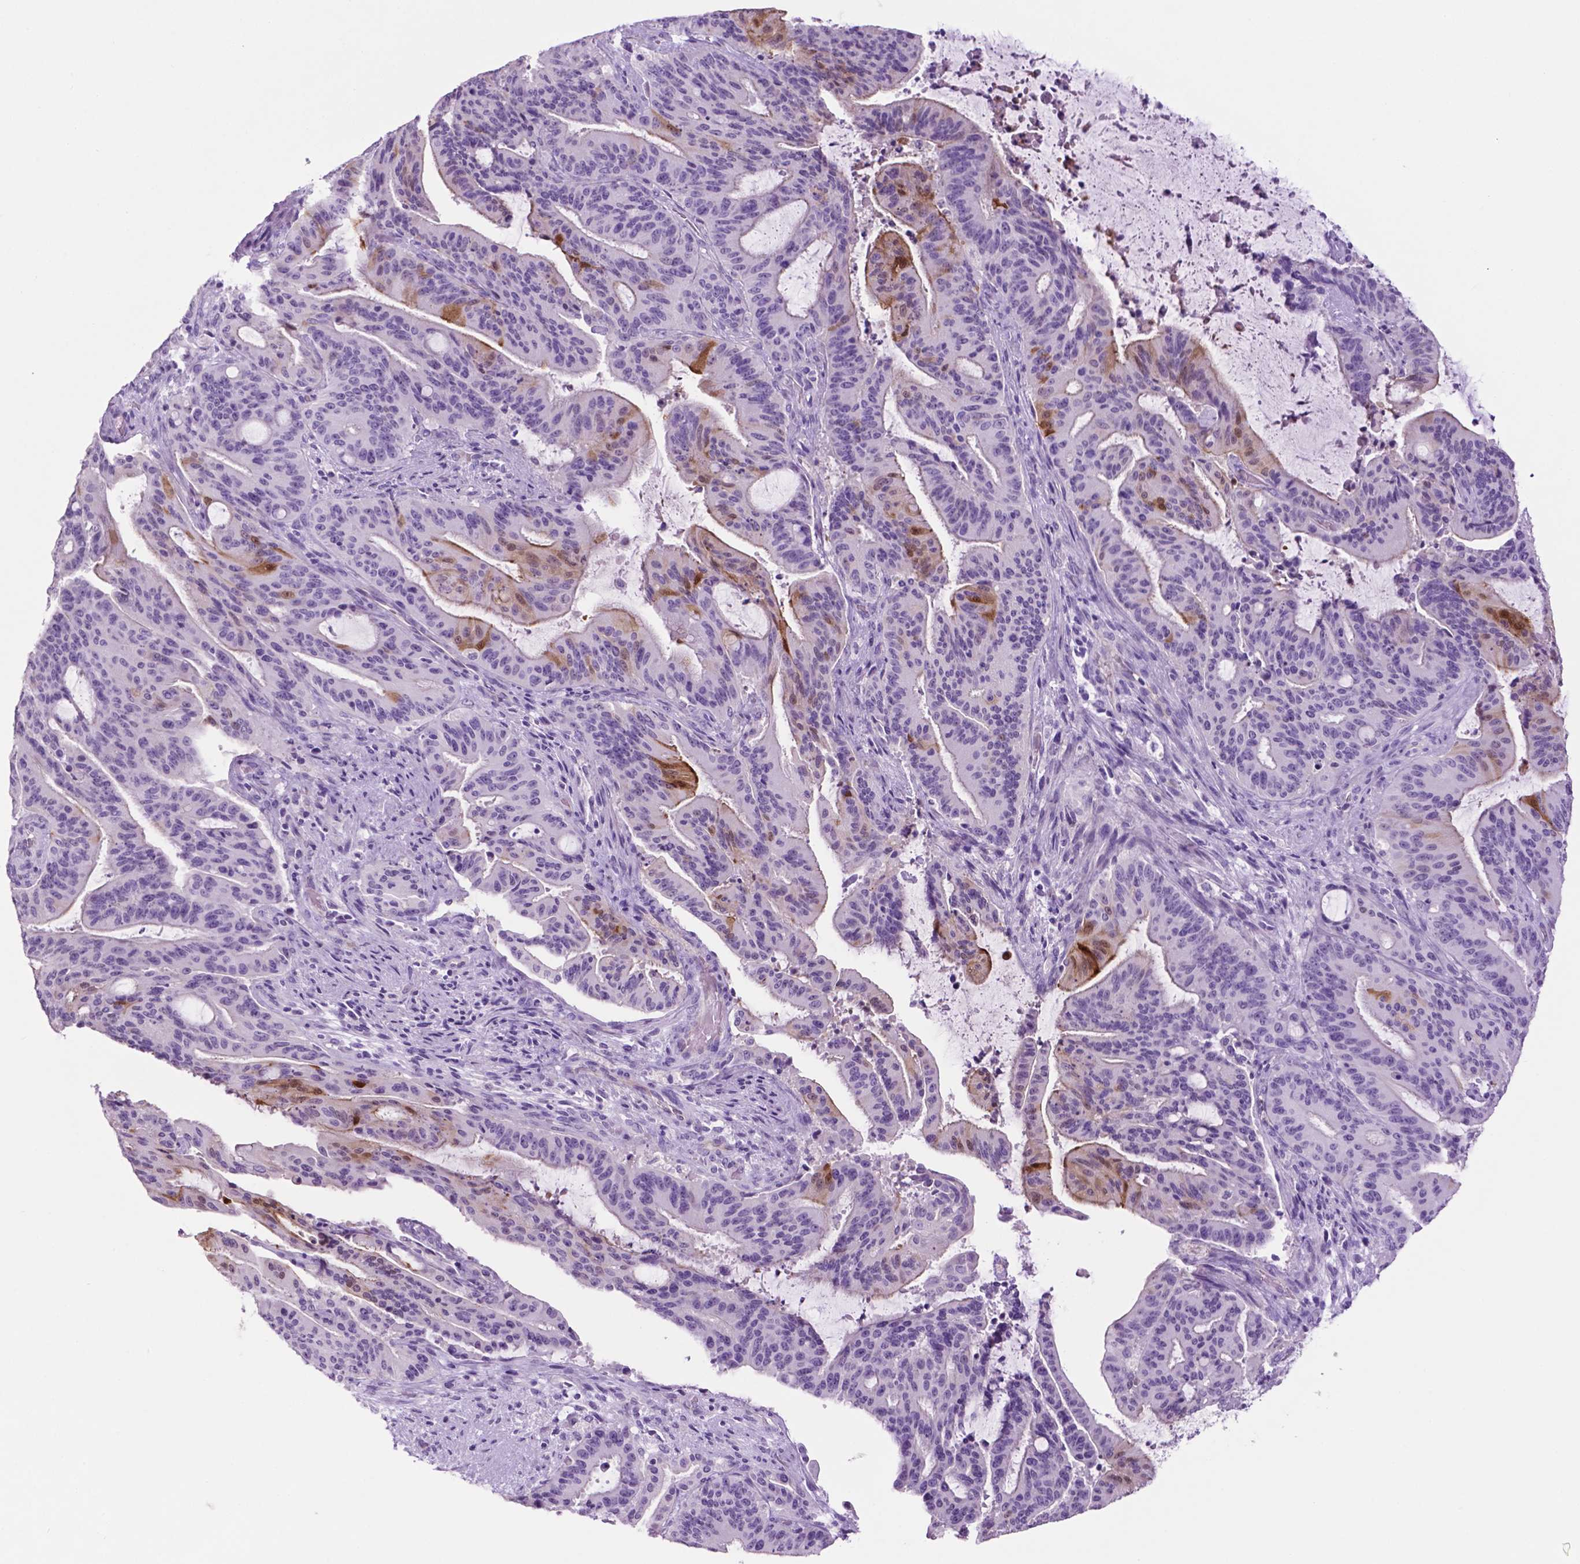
{"staining": {"intensity": "moderate", "quantity": "<25%", "location": "cytoplasmic/membranous,nuclear"}, "tissue": "liver cancer", "cell_type": "Tumor cells", "image_type": "cancer", "snomed": [{"axis": "morphology", "description": "Cholangiocarcinoma"}, {"axis": "topography", "description": "Liver"}], "caption": "IHC staining of liver cancer, which reveals low levels of moderate cytoplasmic/membranous and nuclear positivity in about <25% of tumor cells indicating moderate cytoplasmic/membranous and nuclear protein expression. The staining was performed using DAB (brown) for protein detection and nuclei were counterstained in hematoxylin (blue).", "gene": "PHGR1", "patient": {"sex": "female", "age": 73}}